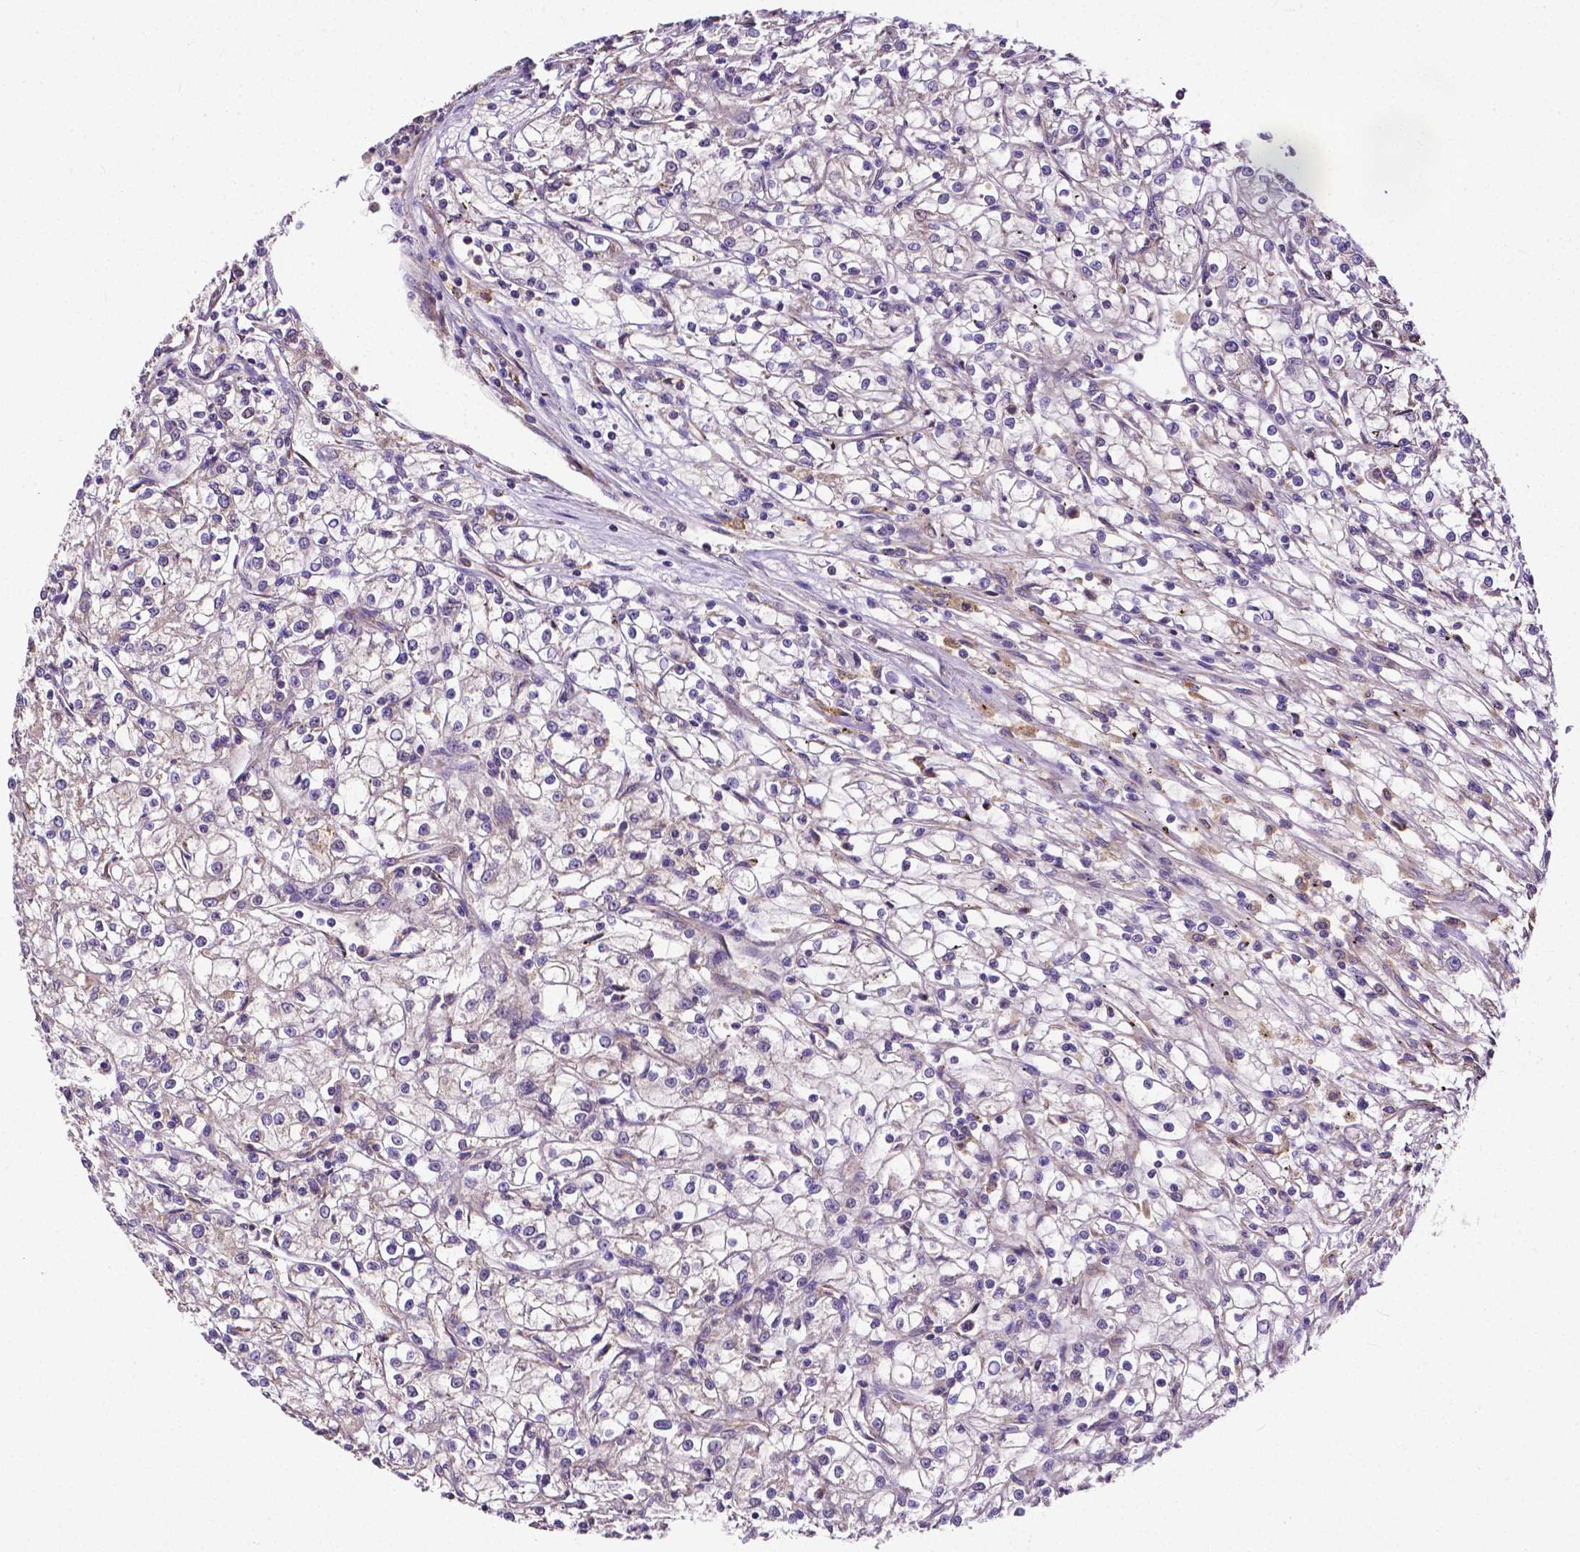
{"staining": {"intensity": "negative", "quantity": "none", "location": "none"}, "tissue": "renal cancer", "cell_type": "Tumor cells", "image_type": "cancer", "snomed": [{"axis": "morphology", "description": "Adenocarcinoma, NOS"}, {"axis": "topography", "description": "Kidney"}], "caption": "High power microscopy image of an immunohistochemistry (IHC) micrograph of renal cancer (adenocarcinoma), revealing no significant staining in tumor cells. Brightfield microscopy of immunohistochemistry (IHC) stained with DAB (brown) and hematoxylin (blue), captured at high magnification.", "gene": "DICER1", "patient": {"sex": "female", "age": 59}}